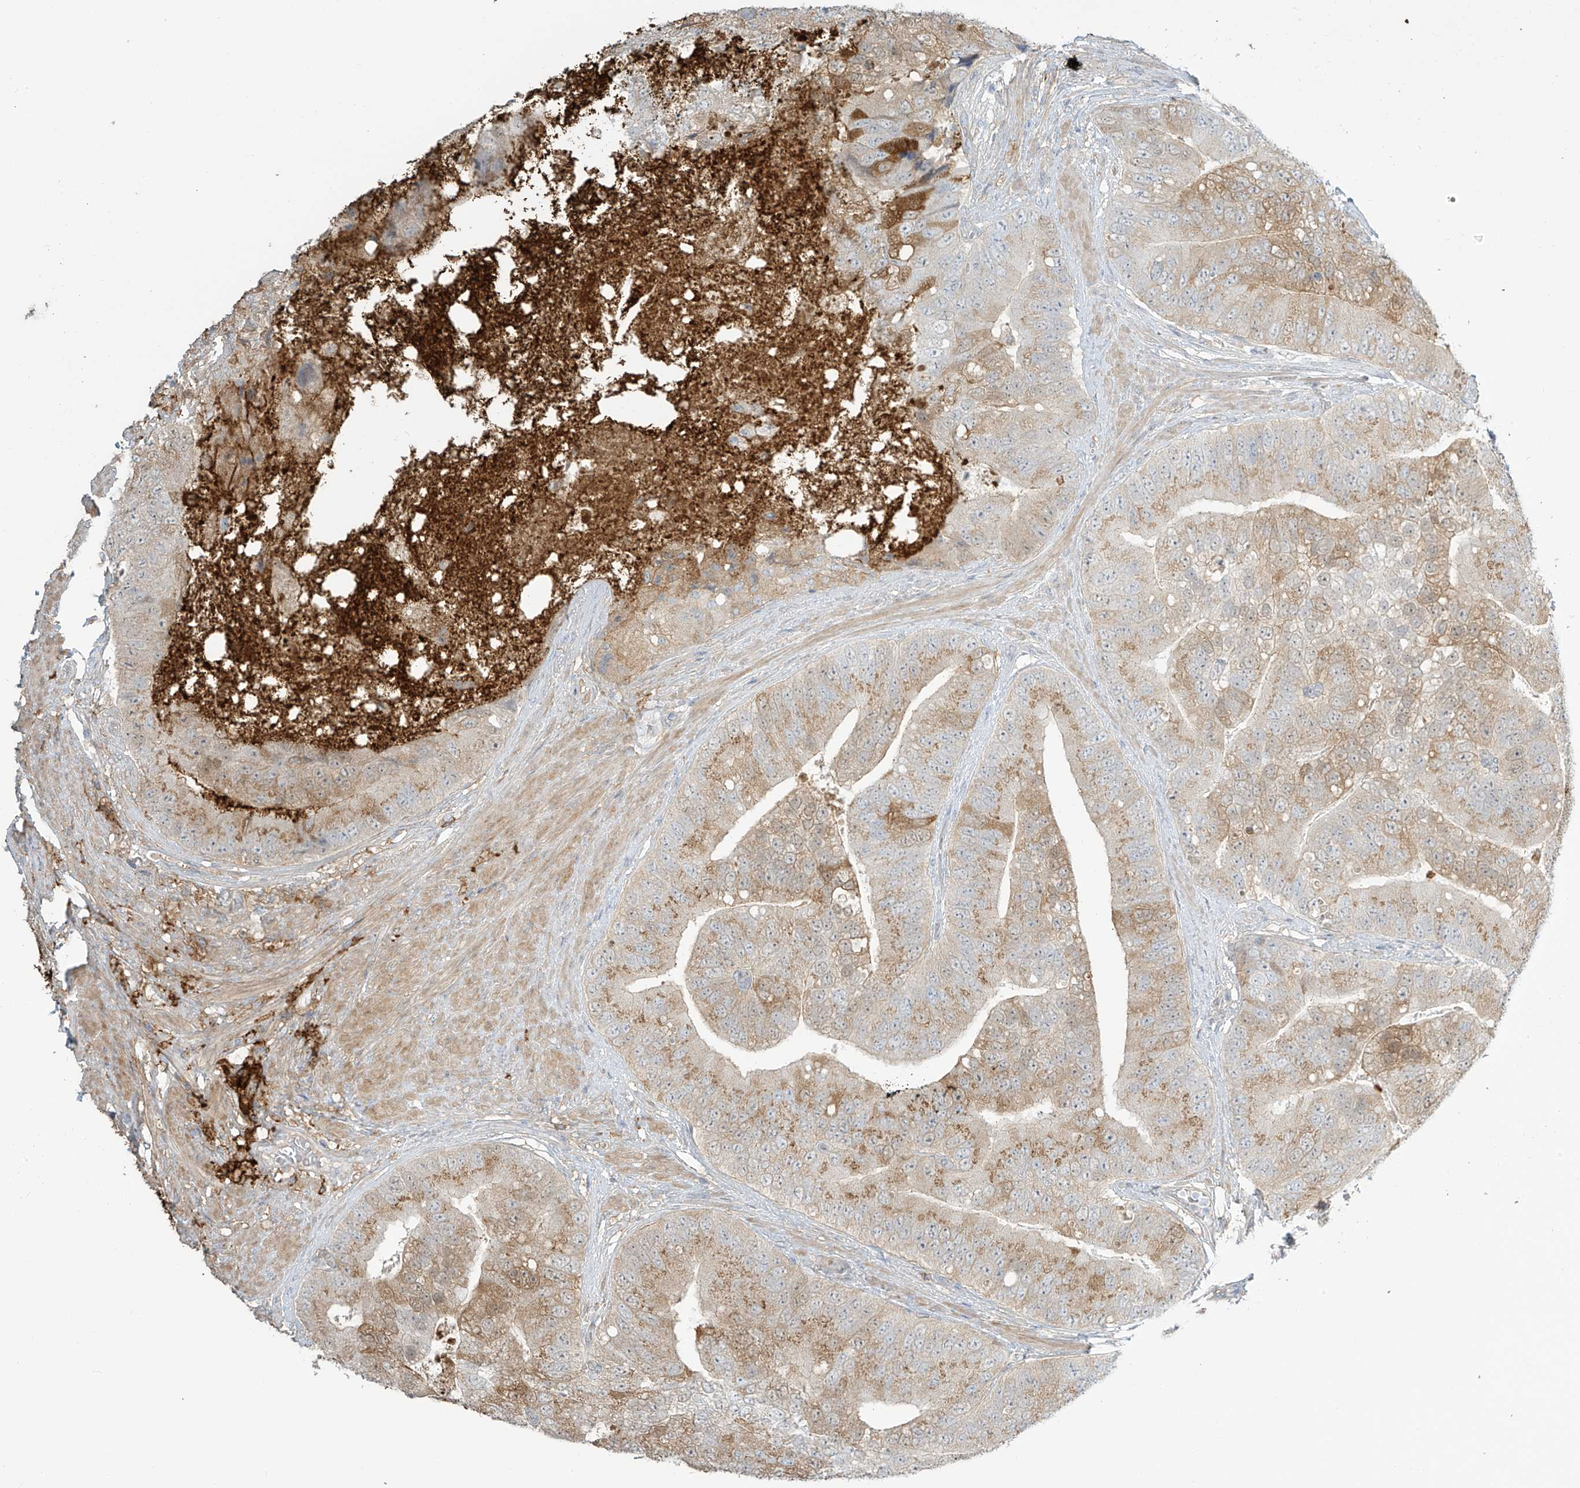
{"staining": {"intensity": "moderate", "quantity": "25%-75%", "location": "cytoplasmic/membranous"}, "tissue": "prostate cancer", "cell_type": "Tumor cells", "image_type": "cancer", "snomed": [{"axis": "morphology", "description": "Adenocarcinoma, High grade"}, {"axis": "topography", "description": "Prostate"}], "caption": "This micrograph reveals immunohistochemistry staining of prostate cancer (high-grade adenocarcinoma), with medium moderate cytoplasmic/membranous expression in approximately 25%-75% of tumor cells.", "gene": "TAGAP", "patient": {"sex": "male", "age": 70}}